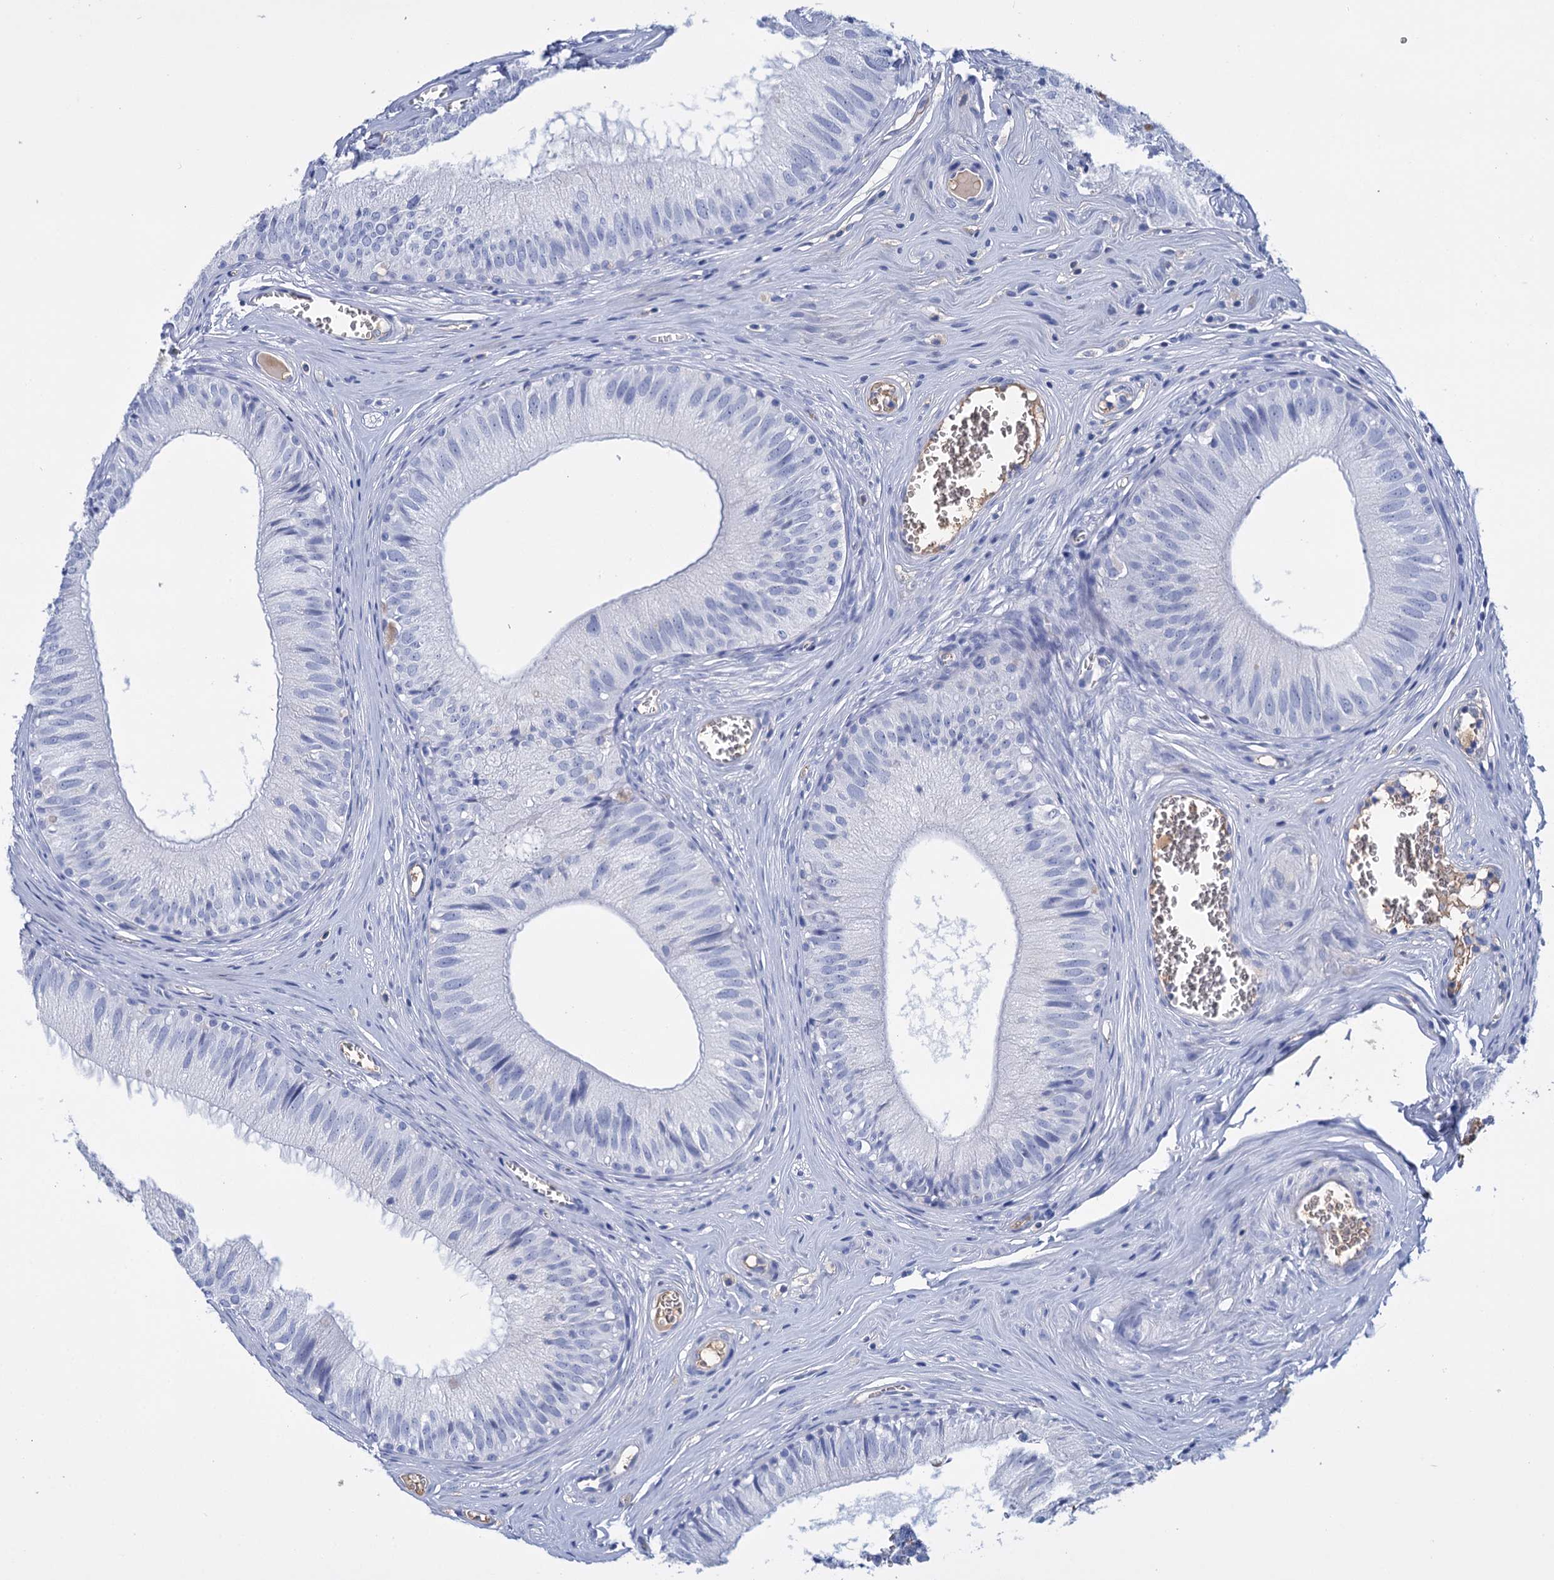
{"staining": {"intensity": "negative", "quantity": "none", "location": "none"}, "tissue": "epididymis", "cell_type": "Glandular cells", "image_type": "normal", "snomed": [{"axis": "morphology", "description": "Normal tissue, NOS"}, {"axis": "topography", "description": "Epididymis"}], "caption": "The photomicrograph reveals no staining of glandular cells in unremarkable epididymis. (Brightfield microscopy of DAB immunohistochemistry (IHC) at high magnification).", "gene": "FBXW12", "patient": {"sex": "male", "age": 36}}